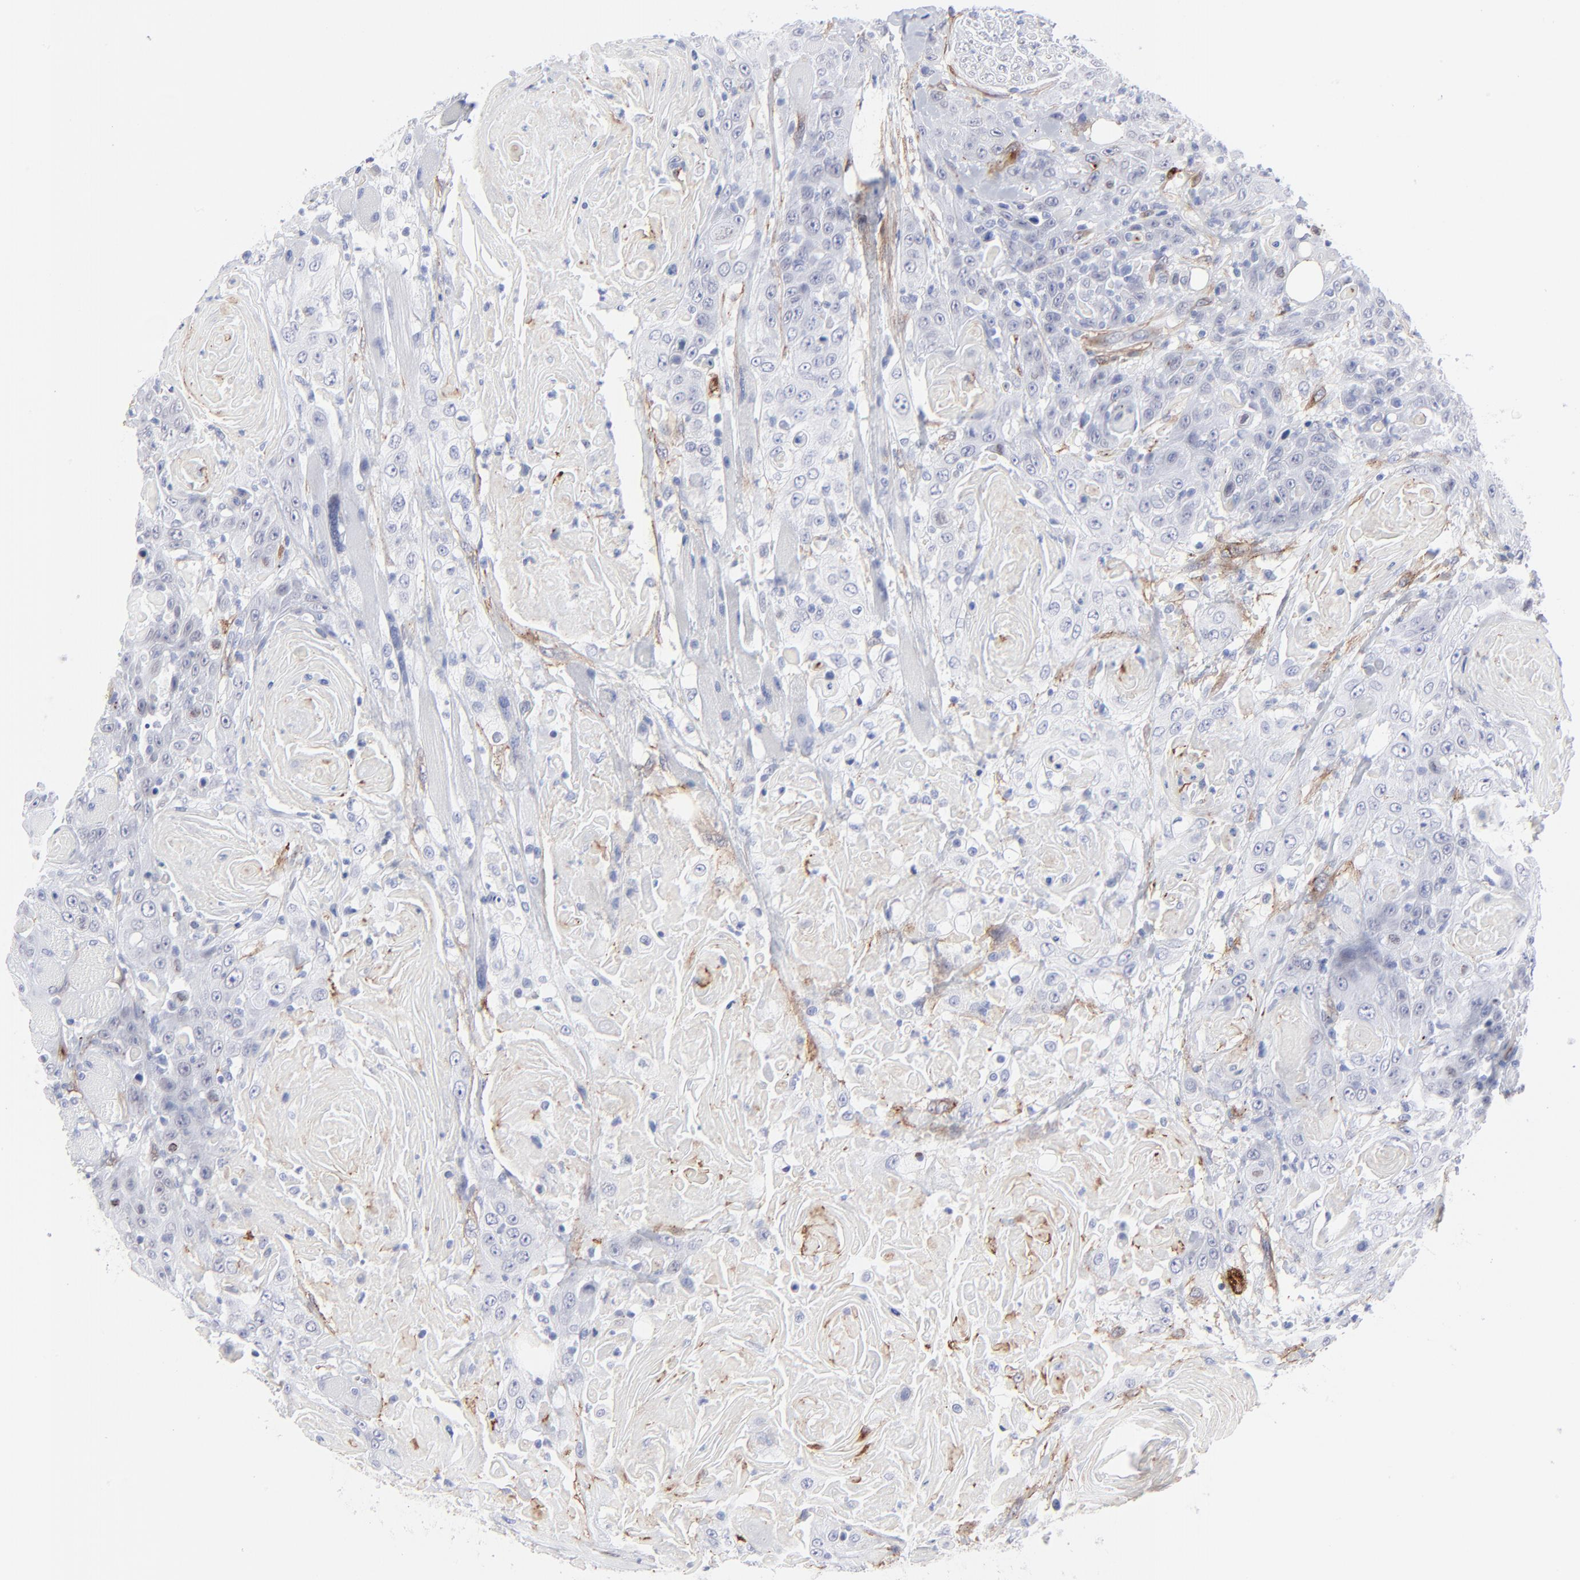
{"staining": {"intensity": "negative", "quantity": "none", "location": "none"}, "tissue": "head and neck cancer", "cell_type": "Tumor cells", "image_type": "cancer", "snomed": [{"axis": "morphology", "description": "Squamous cell carcinoma, NOS"}, {"axis": "topography", "description": "Head-Neck"}], "caption": "Human head and neck cancer stained for a protein using immunohistochemistry (IHC) exhibits no expression in tumor cells.", "gene": "PDGFRB", "patient": {"sex": "female", "age": 84}}